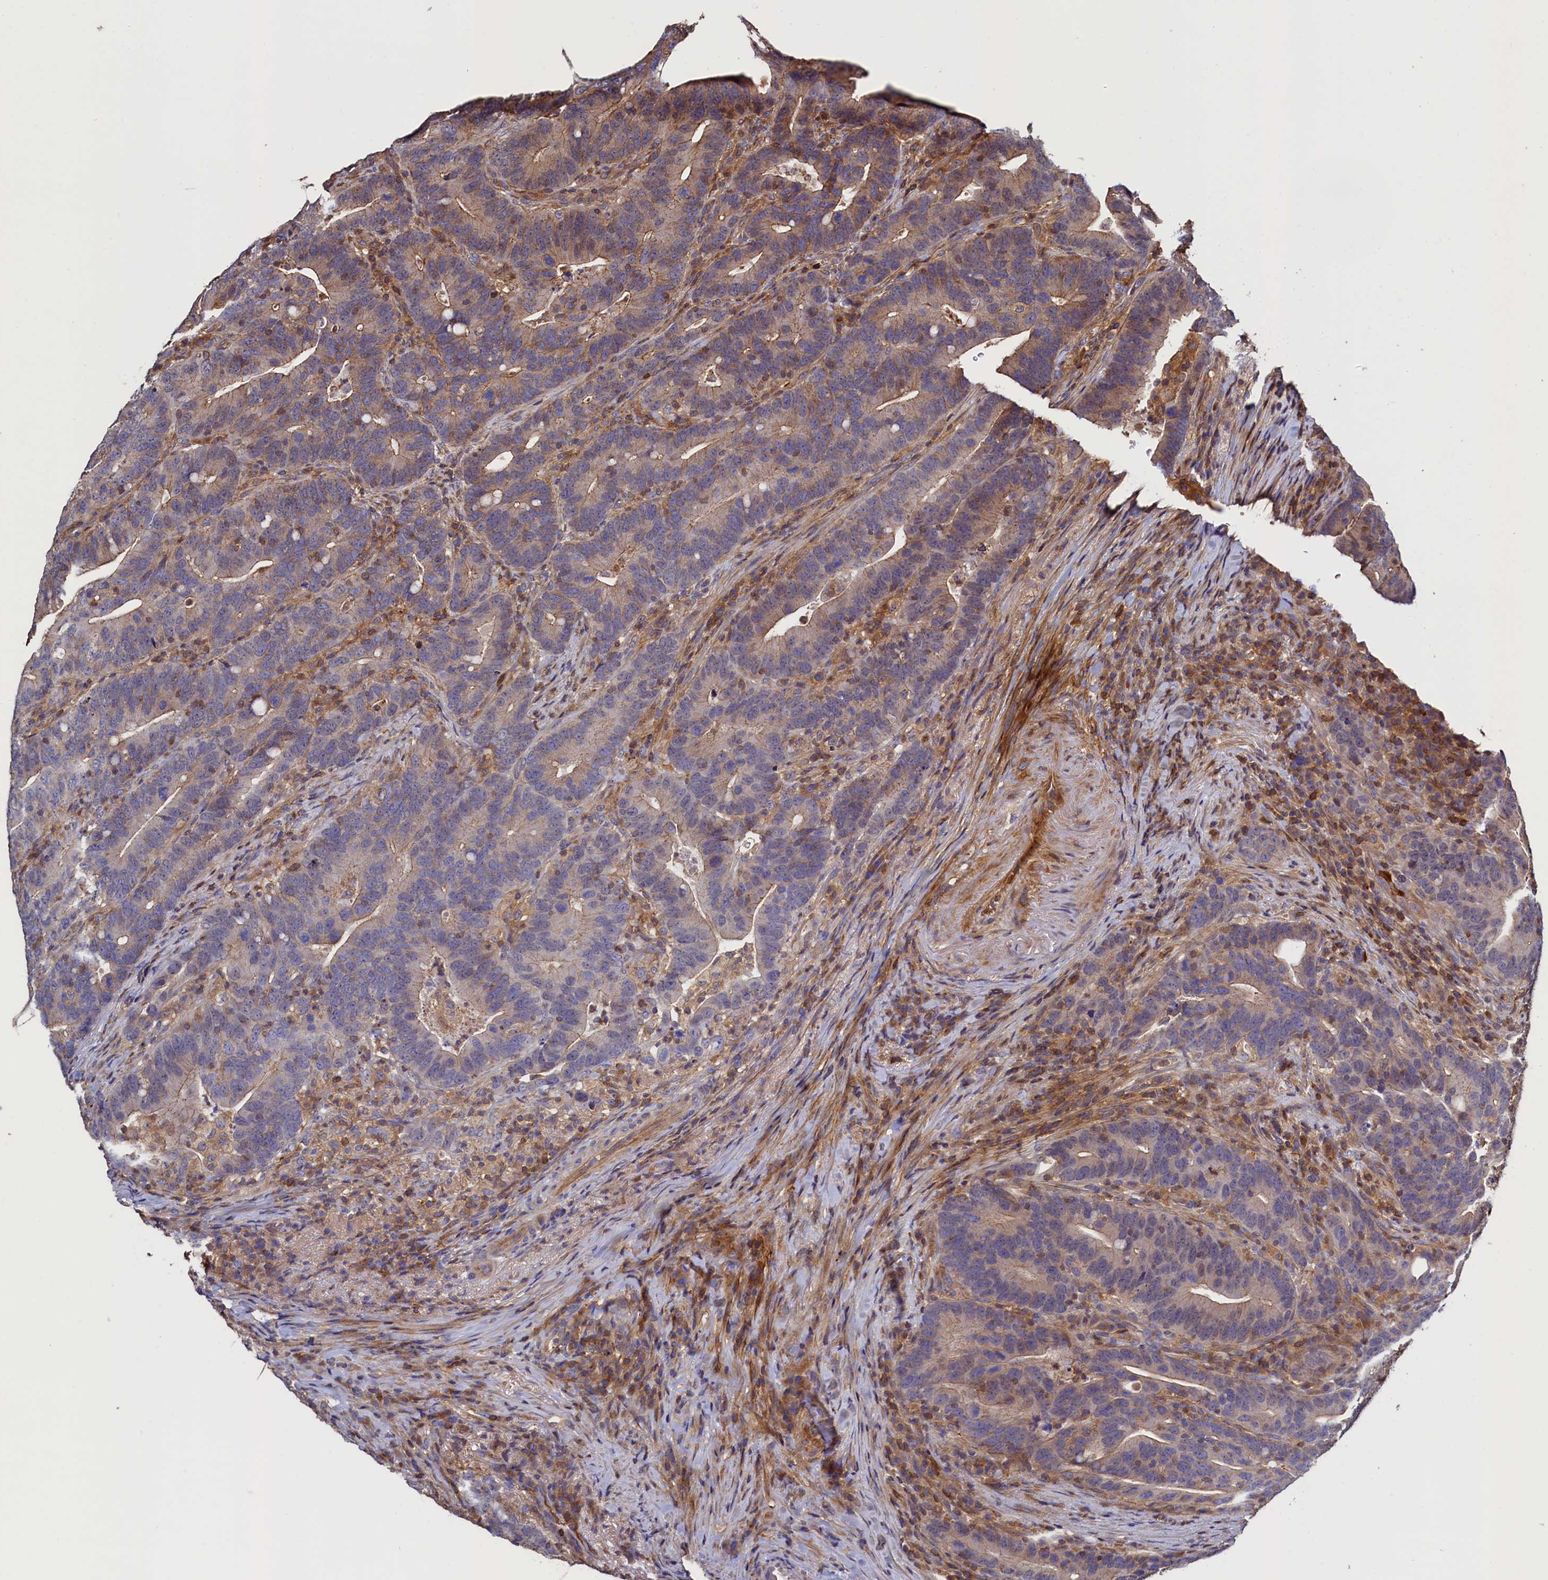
{"staining": {"intensity": "weak", "quantity": "25%-75%", "location": "cytoplasmic/membranous"}, "tissue": "colorectal cancer", "cell_type": "Tumor cells", "image_type": "cancer", "snomed": [{"axis": "morphology", "description": "Adenocarcinoma, NOS"}, {"axis": "topography", "description": "Colon"}], "caption": "This micrograph reveals IHC staining of adenocarcinoma (colorectal), with low weak cytoplasmic/membranous expression in about 25%-75% of tumor cells.", "gene": "DUOXA1", "patient": {"sex": "female", "age": 66}}